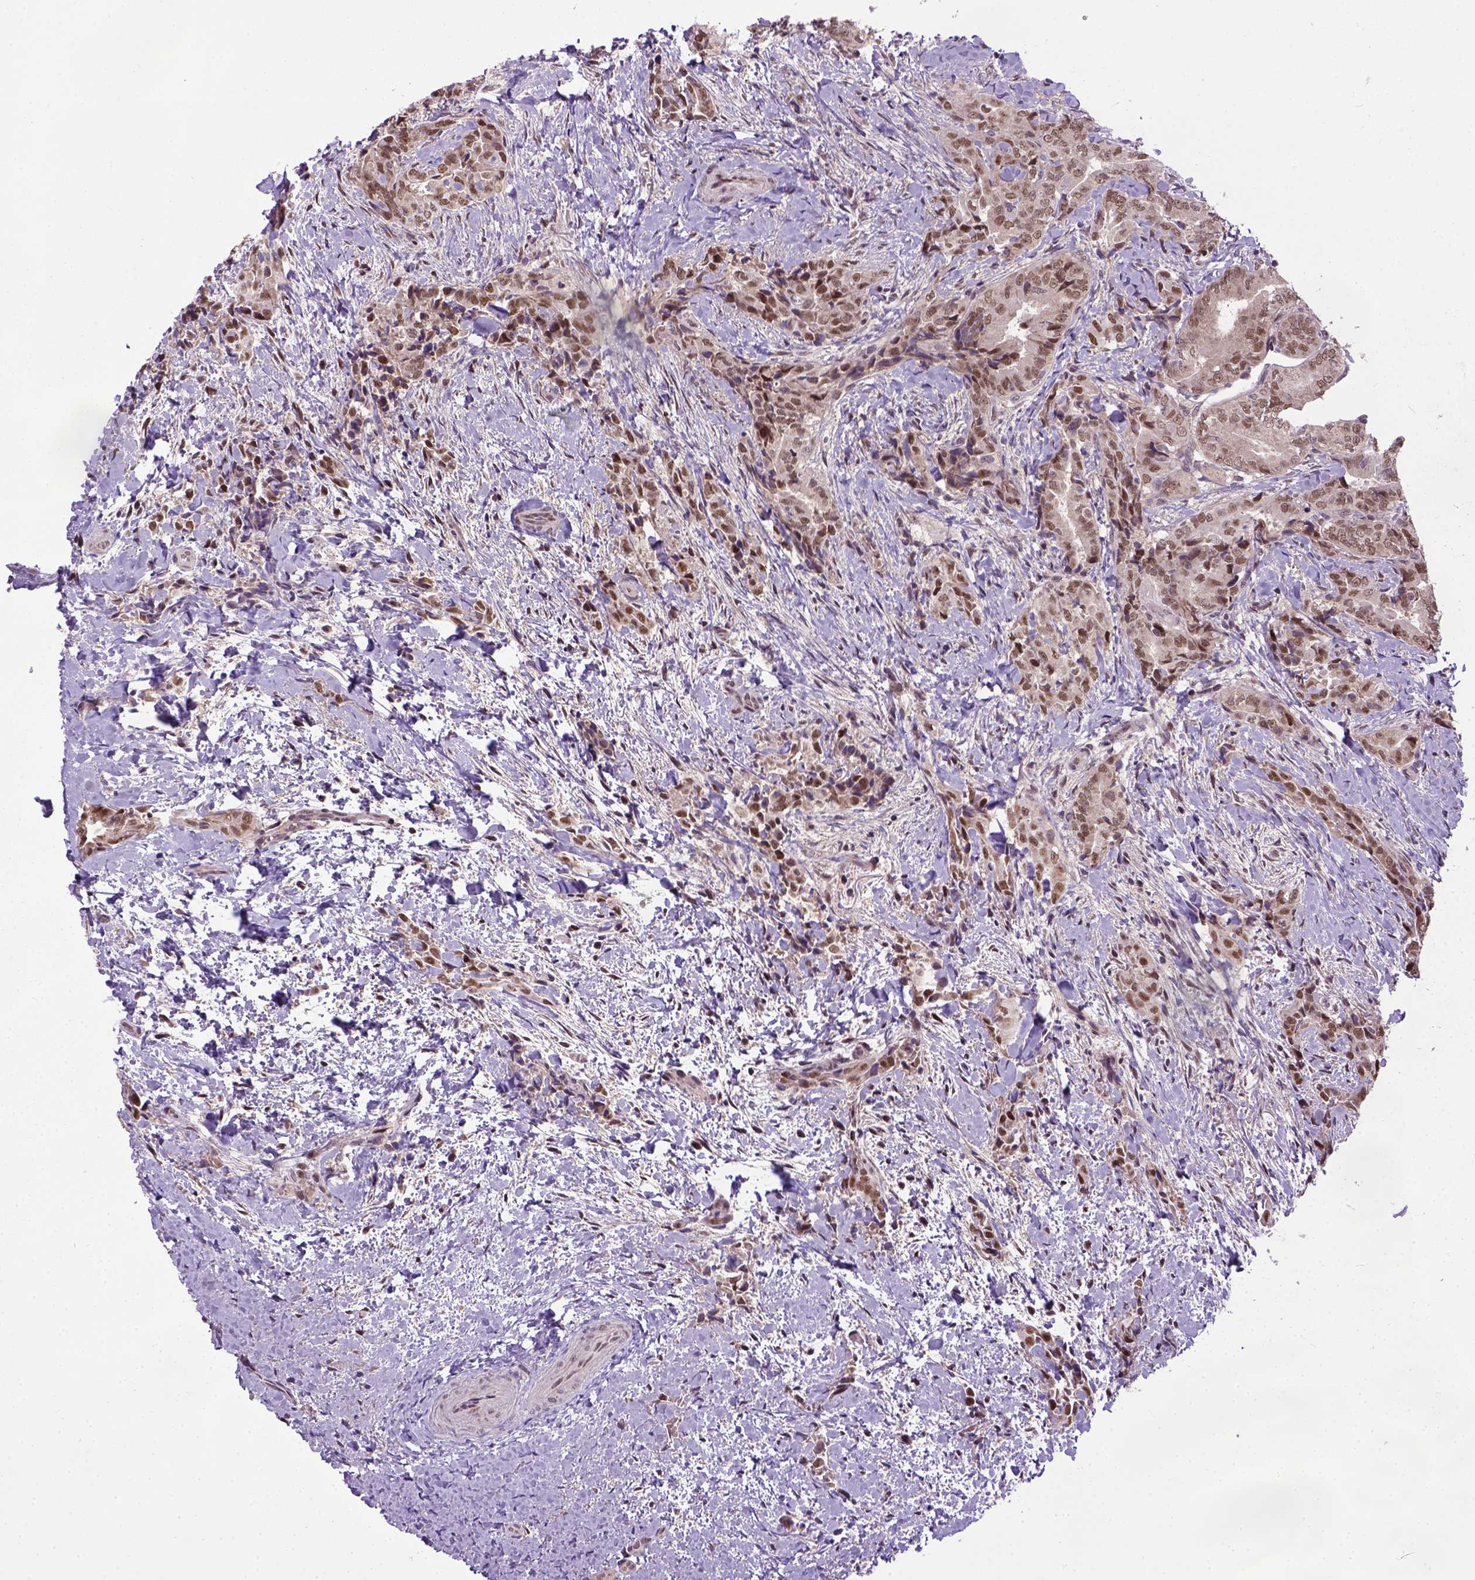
{"staining": {"intensity": "moderate", "quantity": ">75%", "location": "nuclear"}, "tissue": "thyroid cancer", "cell_type": "Tumor cells", "image_type": "cancer", "snomed": [{"axis": "morphology", "description": "Papillary adenocarcinoma, NOS"}, {"axis": "topography", "description": "Thyroid gland"}], "caption": "Immunohistochemical staining of thyroid papillary adenocarcinoma demonstrates moderate nuclear protein positivity in about >75% of tumor cells.", "gene": "UBA3", "patient": {"sex": "male", "age": 61}}